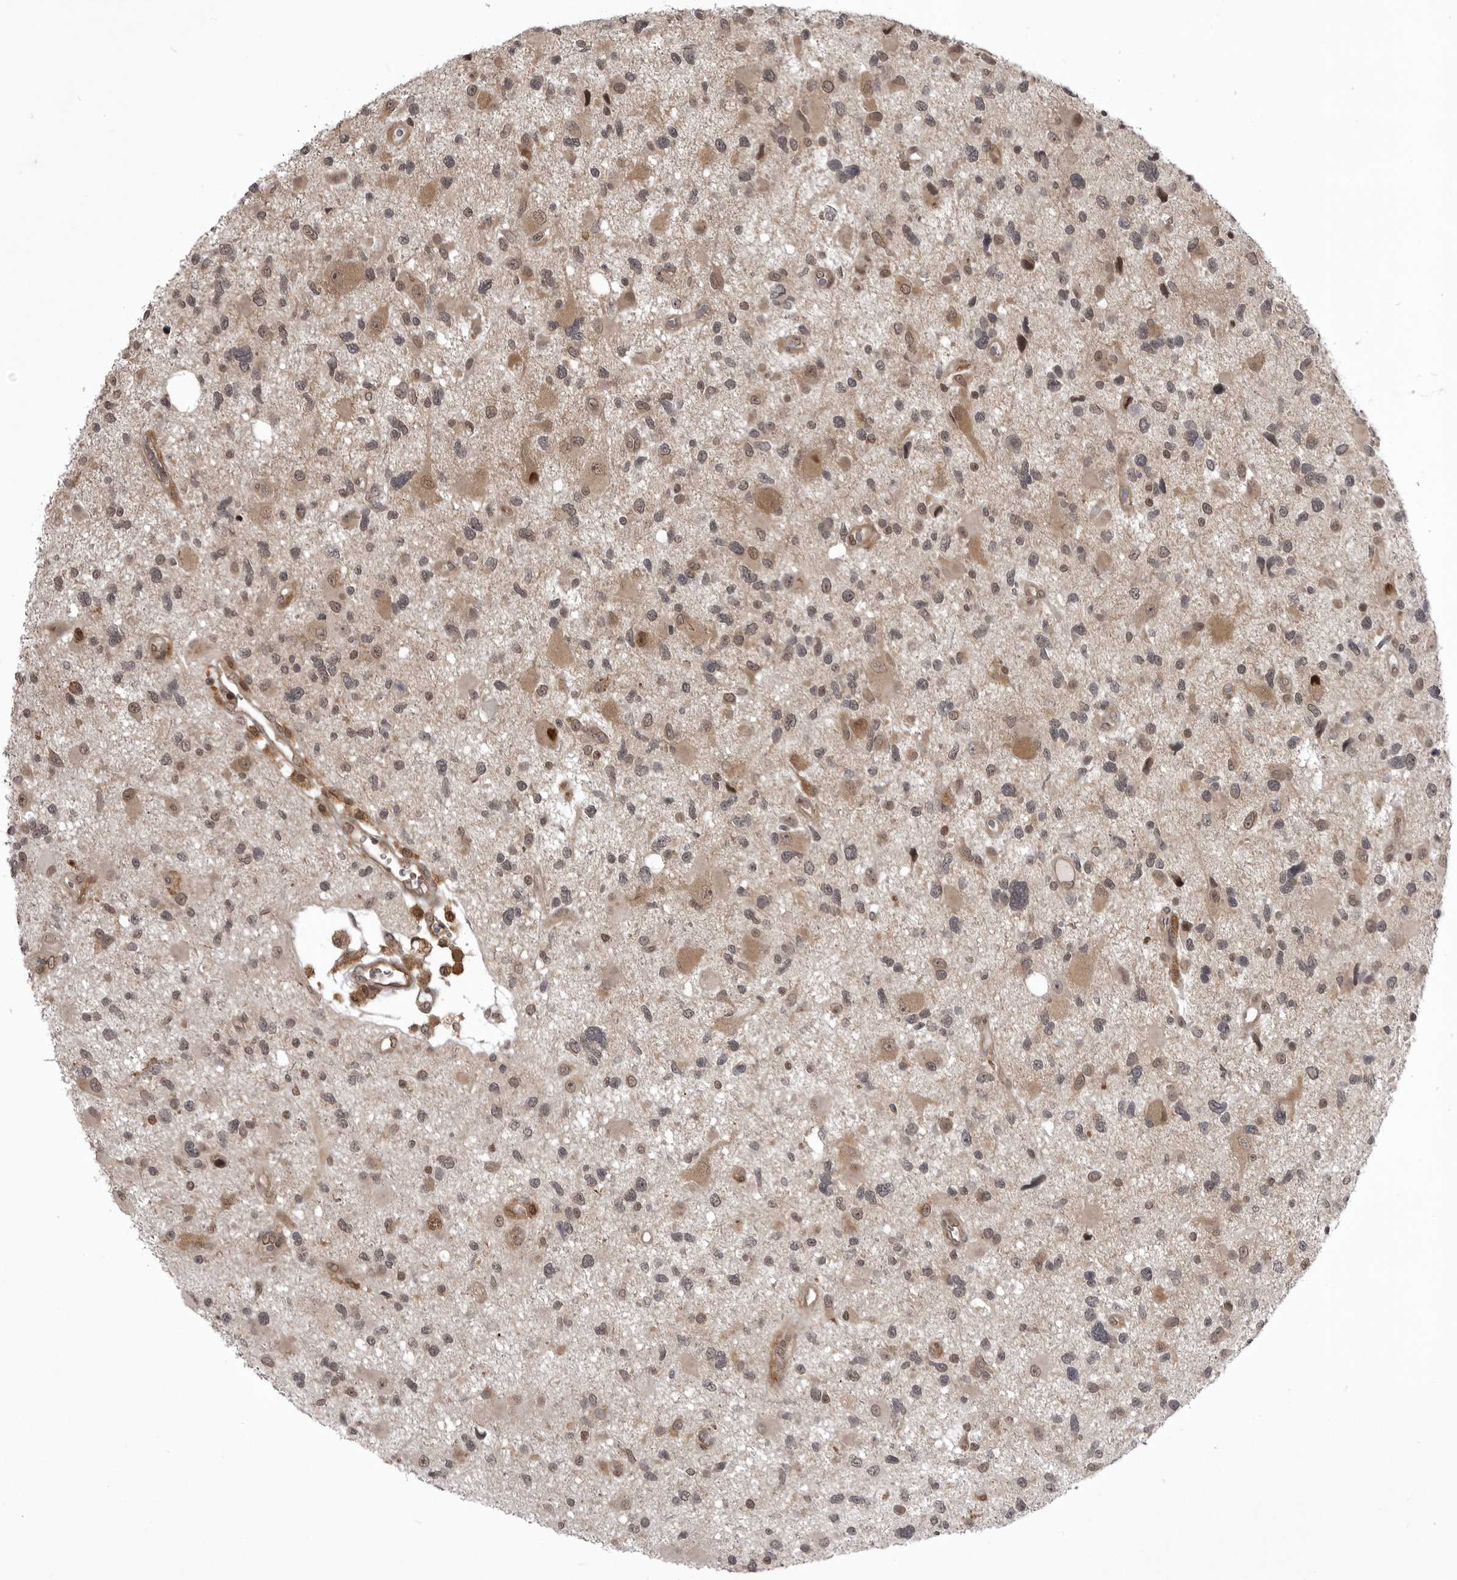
{"staining": {"intensity": "moderate", "quantity": "25%-75%", "location": "cytoplasmic/membranous"}, "tissue": "glioma", "cell_type": "Tumor cells", "image_type": "cancer", "snomed": [{"axis": "morphology", "description": "Glioma, malignant, High grade"}, {"axis": "topography", "description": "Brain"}], "caption": "Immunohistochemical staining of glioma shows medium levels of moderate cytoplasmic/membranous protein staining in approximately 25%-75% of tumor cells.", "gene": "SNX16", "patient": {"sex": "male", "age": 33}}